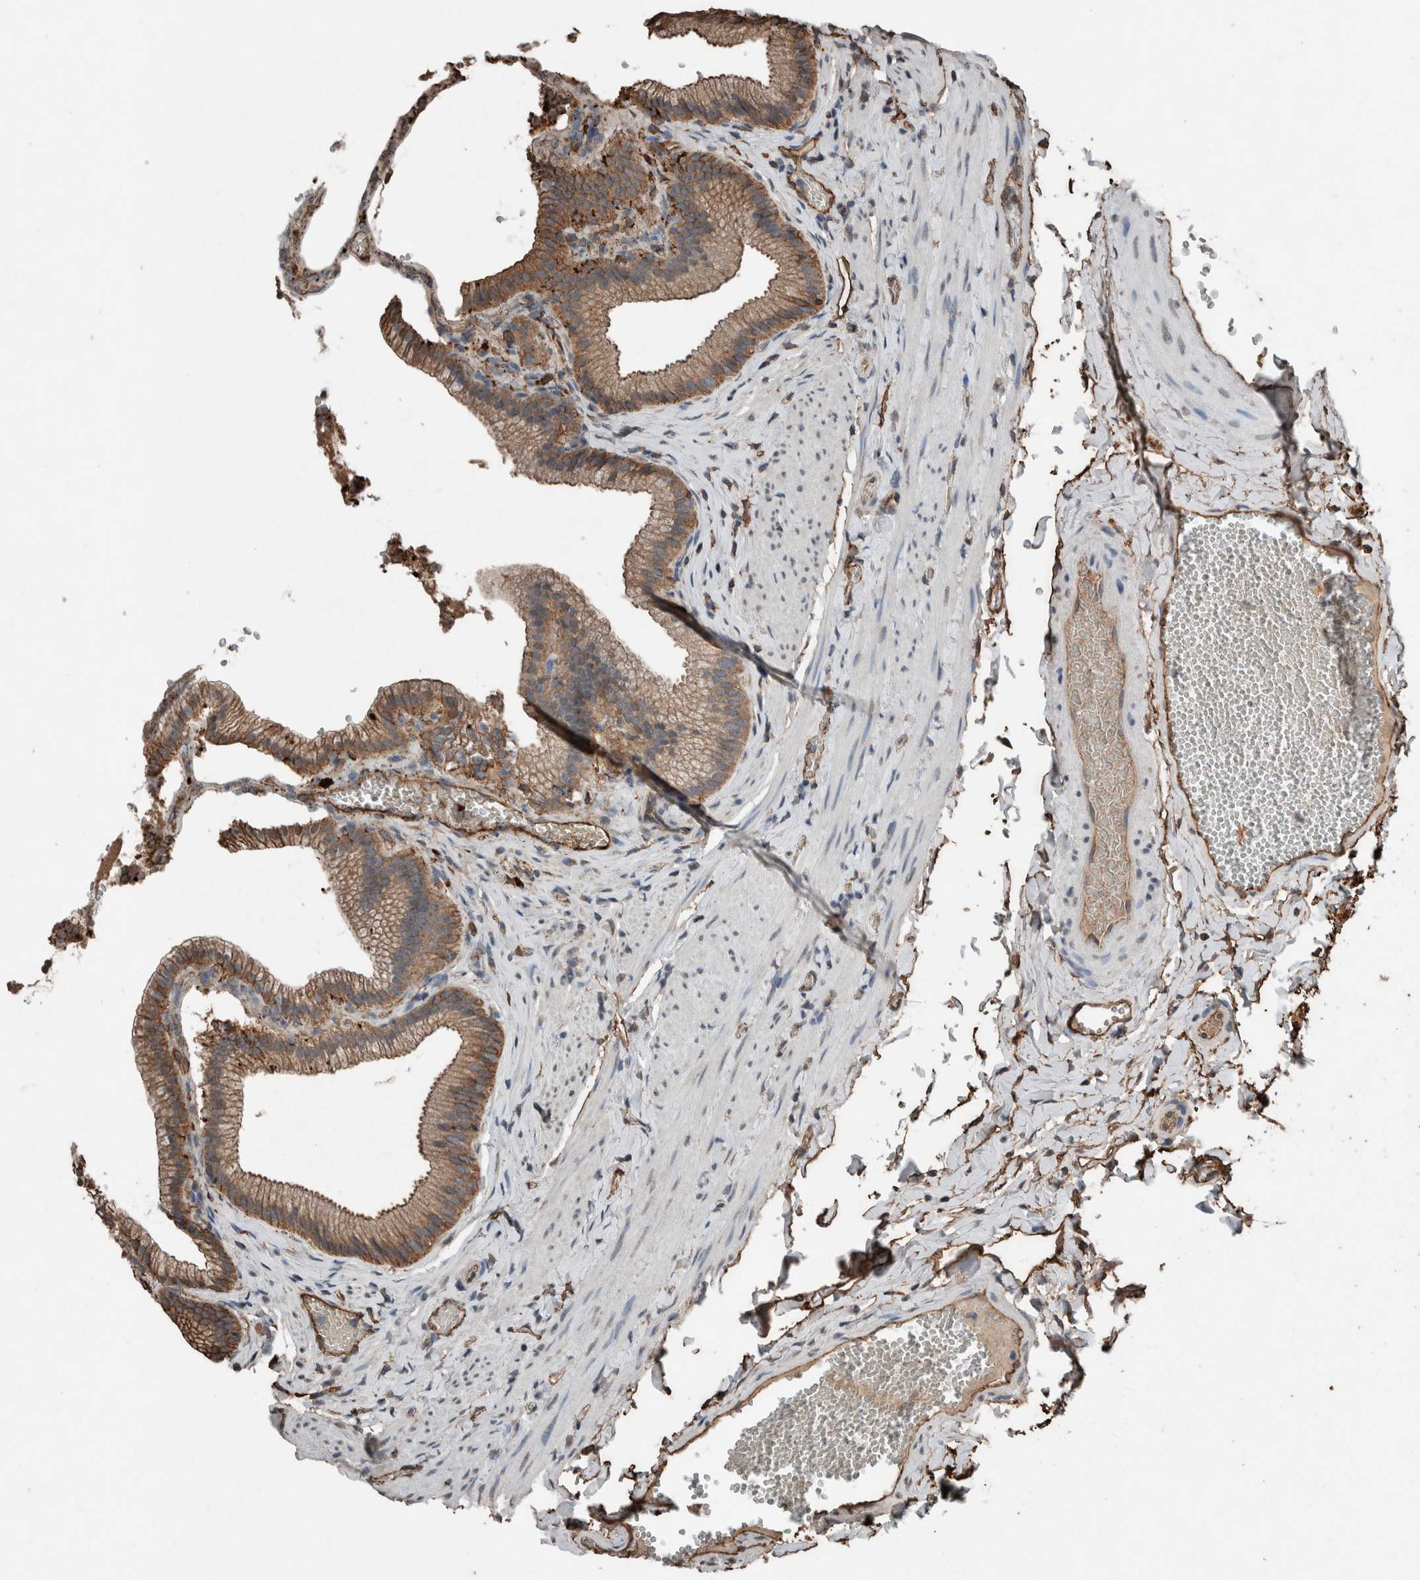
{"staining": {"intensity": "moderate", "quantity": ">75%", "location": "cytoplasmic/membranous"}, "tissue": "gallbladder", "cell_type": "Glandular cells", "image_type": "normal", "snomed": [{"axis": "morphology", "description": "Normal tissue, NOS"}, {"axis": "topography", "description": "Gallbladder"}], "caption": "Gallbladder stained with DAB (3,3'-diaminobenzidine) immunohistochemistry (IHC) demonstrates medium levels of moderate cytoplasmic/membranous staining in about >75% of glandular cells.", "gene": "S100A10", "patient": {"sex": "male", "age": 38}}